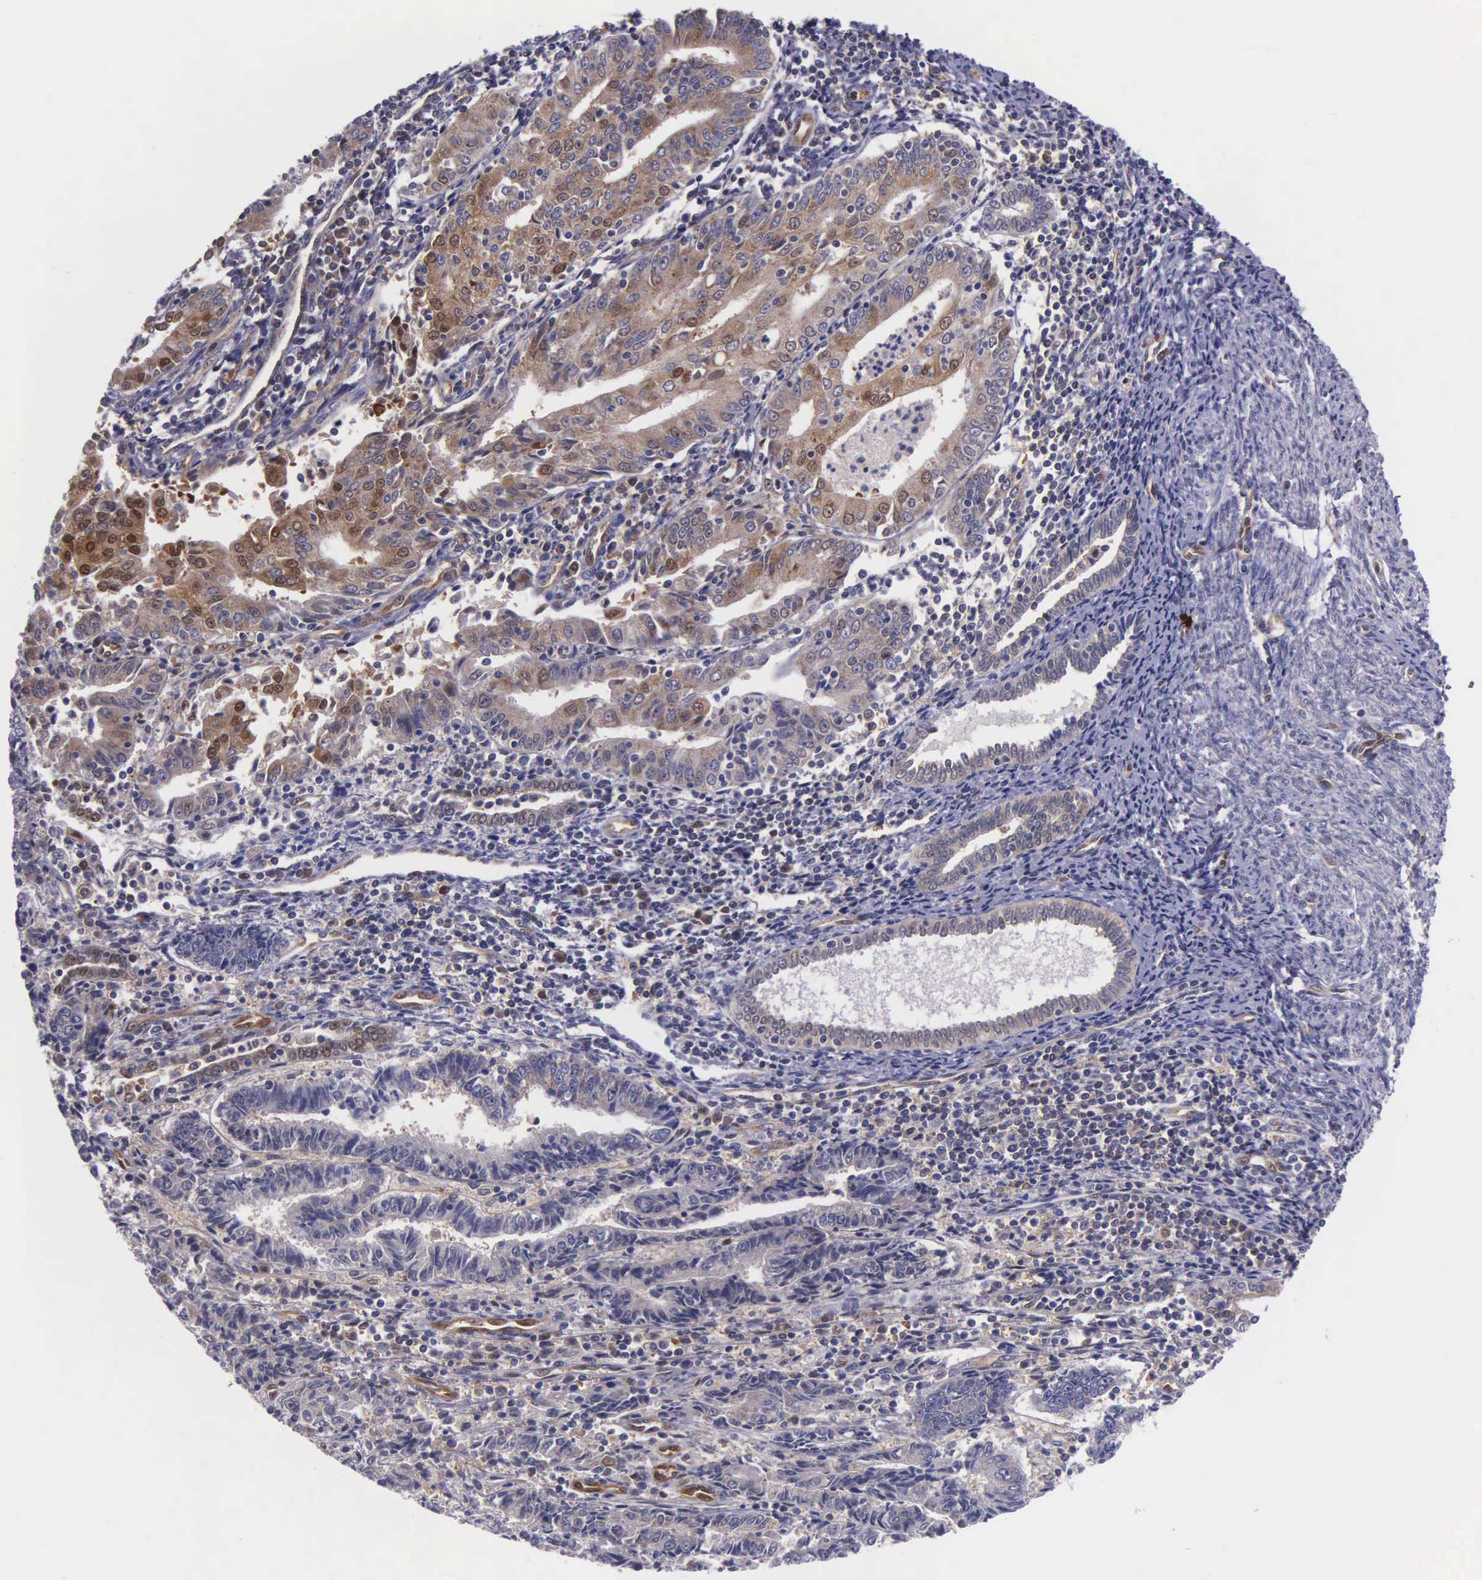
{"staining": {"intensity": "weak", "quantity": "<25%", "location": "cytoplasmic/membranous,nuclear"}, "tissue": "endometrial cancer", "cell_type": "Tumor cells", "image_type": "cancer", "snomed": [{"axis": "morphology", "description": "Adenocarcinoma, NOS"}, {"axis": "topography", "description": "Endometrium"}], "caption": "An immunohistochemistry histopathology image of endometrial cancer (adenocarcinoma) is shown. There is no staining in tumor cells of endometrial cancer (adenocarcinoma).", "gene": "GMPR2", "patient": {"sex": "female", "age": 75}}